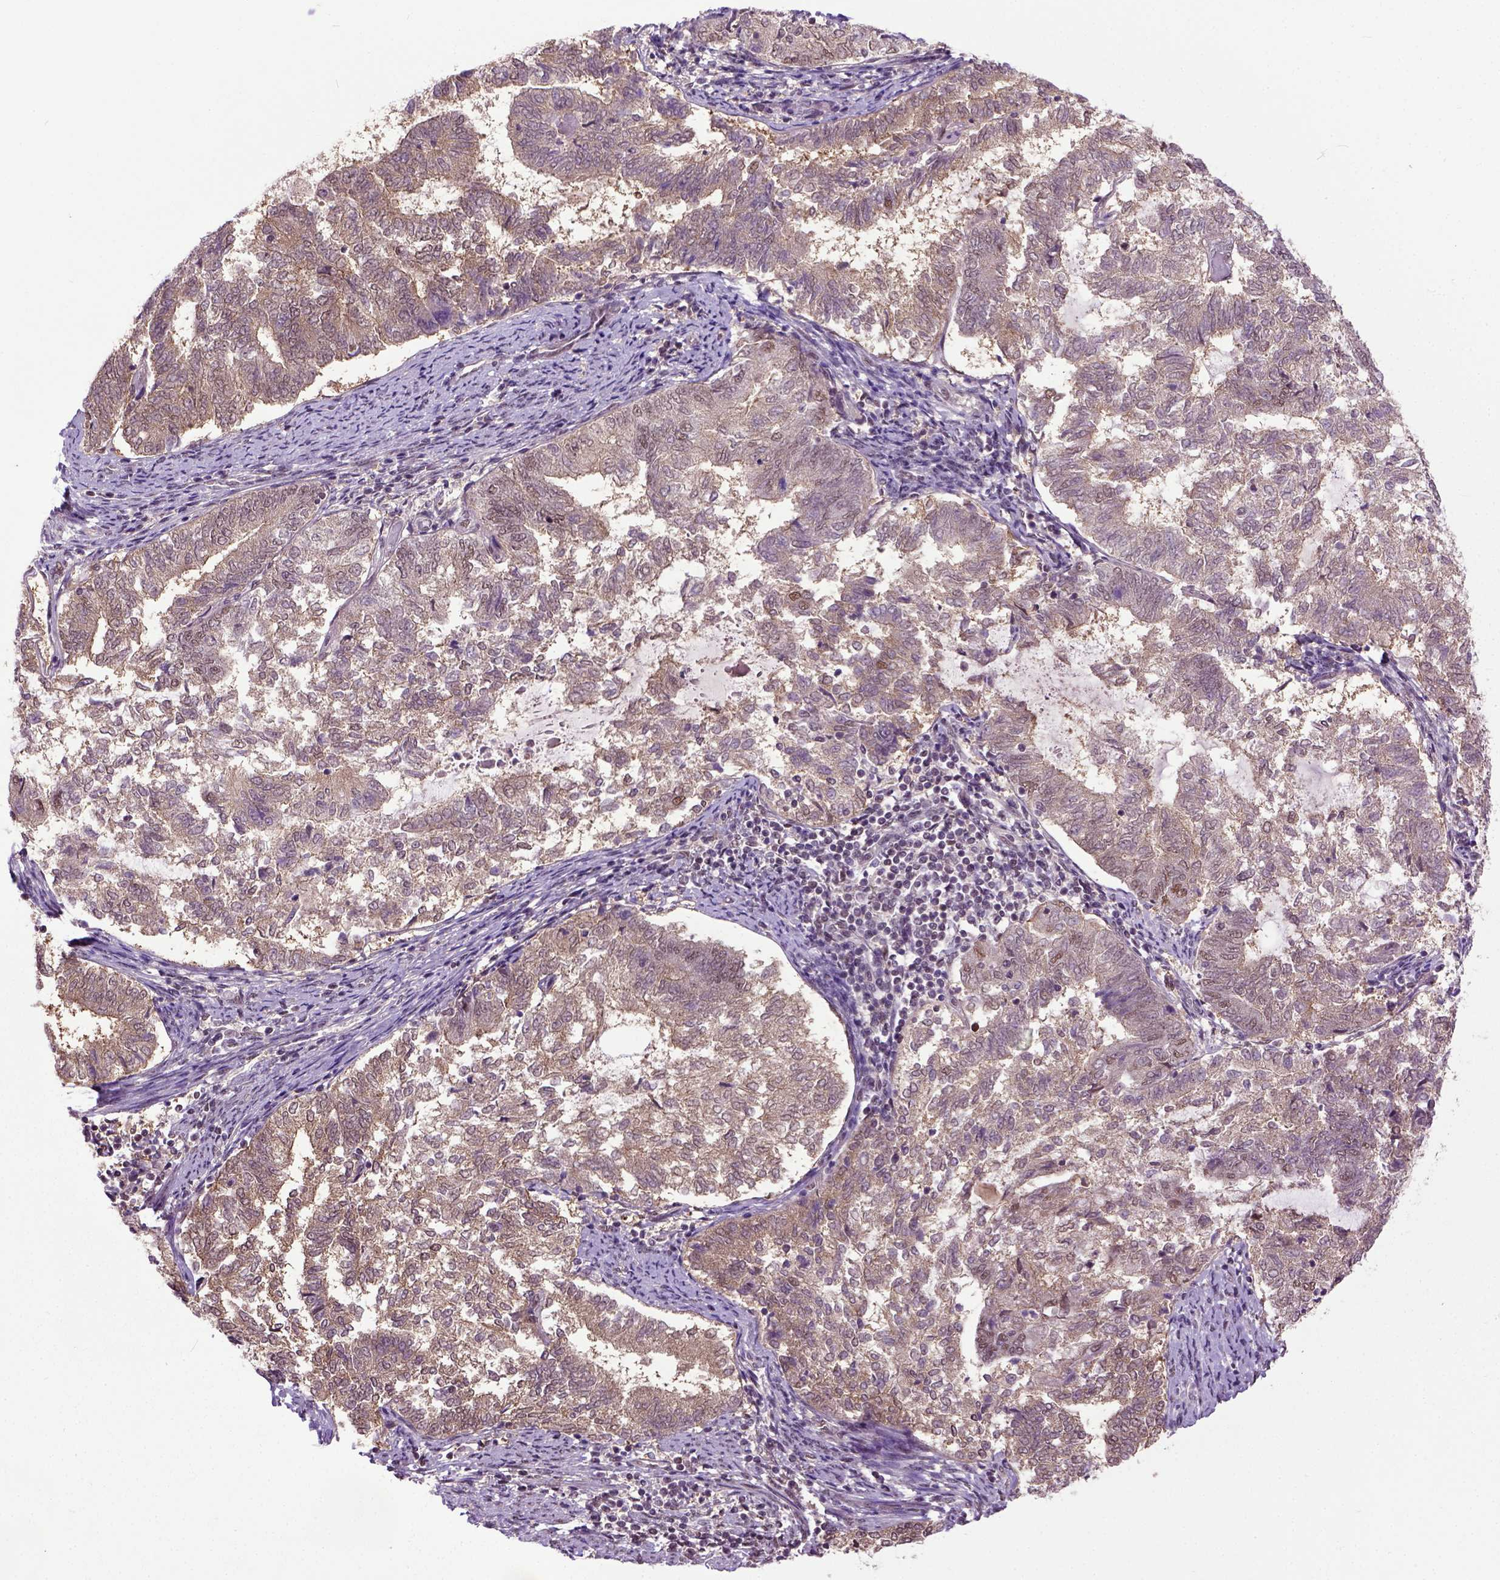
{"staining": {"intensity": "moderate", "quantity": ">75%", "location": "cytoplasmic/membranous"}, "tissue": "endometrial cancer", "cell_type": "Tumor cells", "image_type": "cancer", "snomed": [{"axis": "morphology", "description": "Adenocarcinoma, NOS"}, {"axis": "topography", "description": "Endometrium"}], "caption": "Immunohistochemistry image of neoplastic tissue: human endometrial adenocarcinoma stained using immunohistochemistry displays medium levels of moderate protein expression localized specifically in the cytoplasmic/membranous of tumor cells, appearing as a cytoplasmic/membranous brown color.", "gene": "UBA3", "patient": {"sex": "female", "age": 65}}